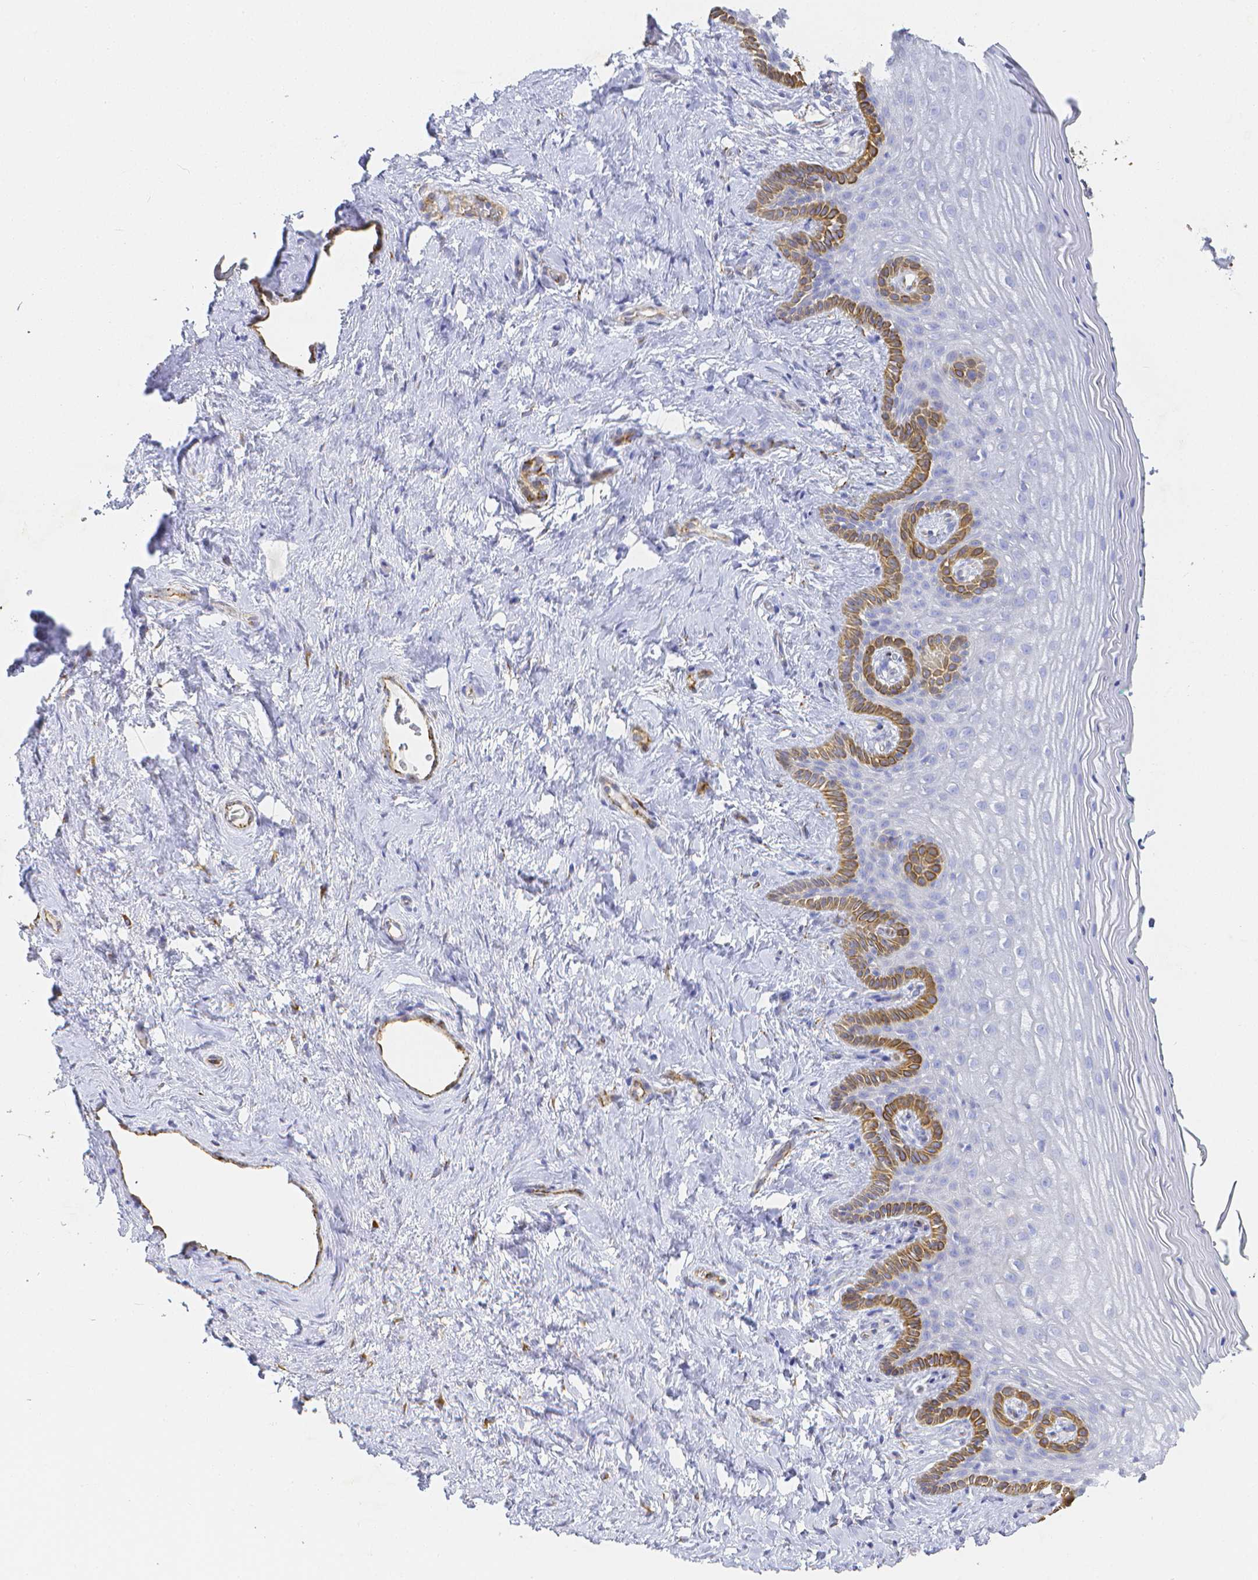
{"staining": {"intensity": "moderate", "quantity": "<25%", "location": "cytoplasmic/membranous"}, "tissue": "vagina", "cell_type": "Squamous epithelial cells", "image_type": "normal", "snomed": [{"axis": "morphology", "description": "Normal tissue, NOS"}, {"axis": "topography", "description": "Vagina"}], "caption": "Immunohistochemistry (IHC) micrograph of benign vagina: human vagina stained using immunohistochemistry (IHC) exhibits low levels of moderate protein expression localized specifically in the cytoplasmic/membranous of squamous epithelial cells, appearing as a cytoplasmic/membranous brown color.", "gene": "SMURF1", "patient": {"sex": "female", "age": 45}}